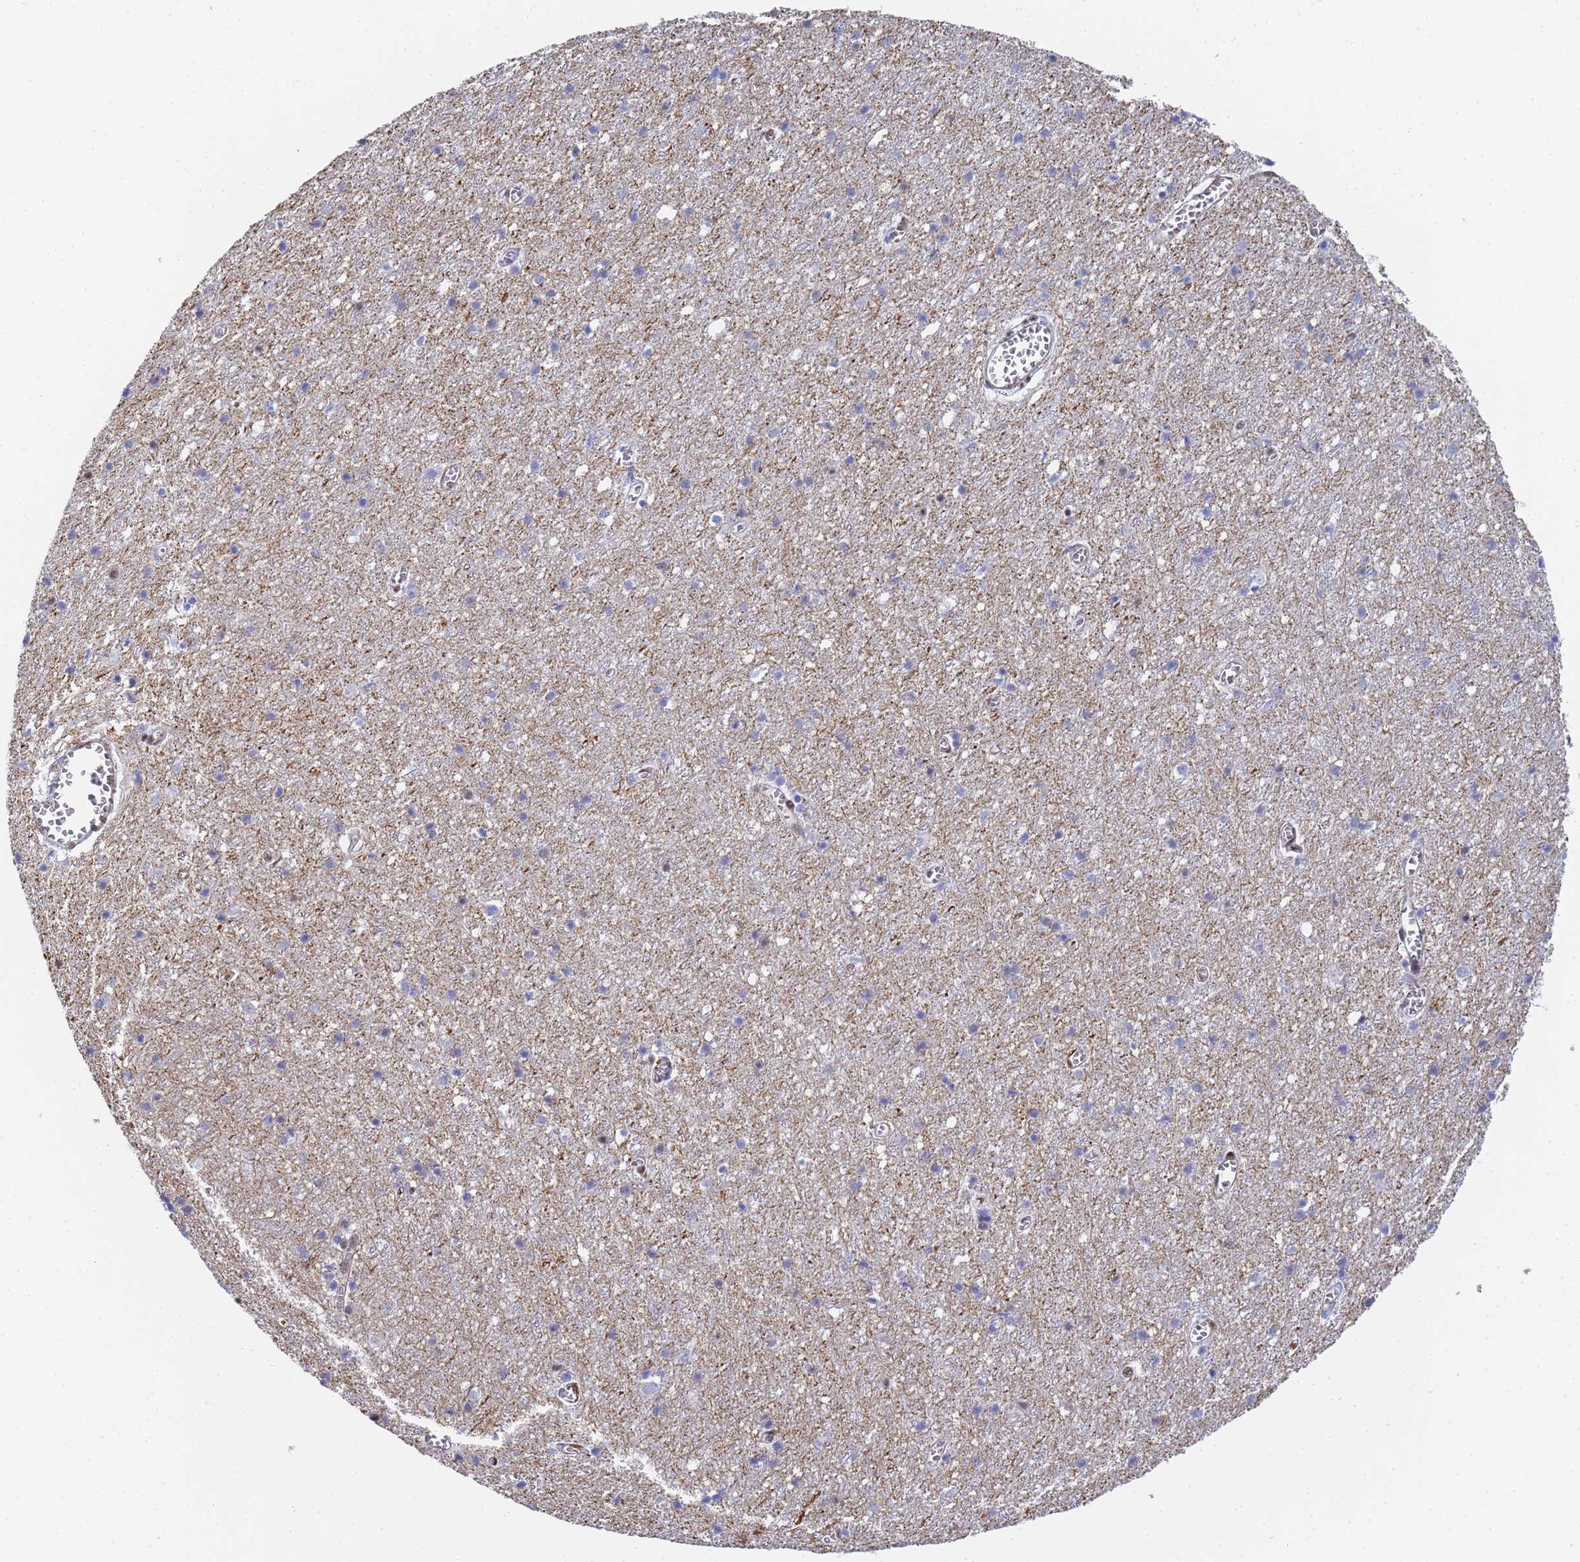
{"staining": {"intensity": "weak", "quantity": "25%-75%", "location": "cytoplasmic/membranous"}, "tissue": "cerebral cortex", "cell_type": "Endothelial cells", "image_type": "normal", "snomed": [{"axis": "morphology", "description": "Normal tissue, NOS"}, {"axis": "topography", "description": "Cerebral cortex"}], "caption": "Immunohistochemistry histopathology image of normal cerebral cortex: cerebral cortex stained using immunohistochemistry (IHC) reveals low levels of weak protein expression localized specifically in the cytoplasmic/membranous of endothelial cells, appearing as a cytoplasmic/membranous brown color.", "gene": "PRRT4", "patient": {"sex": "female", "age": 64}}